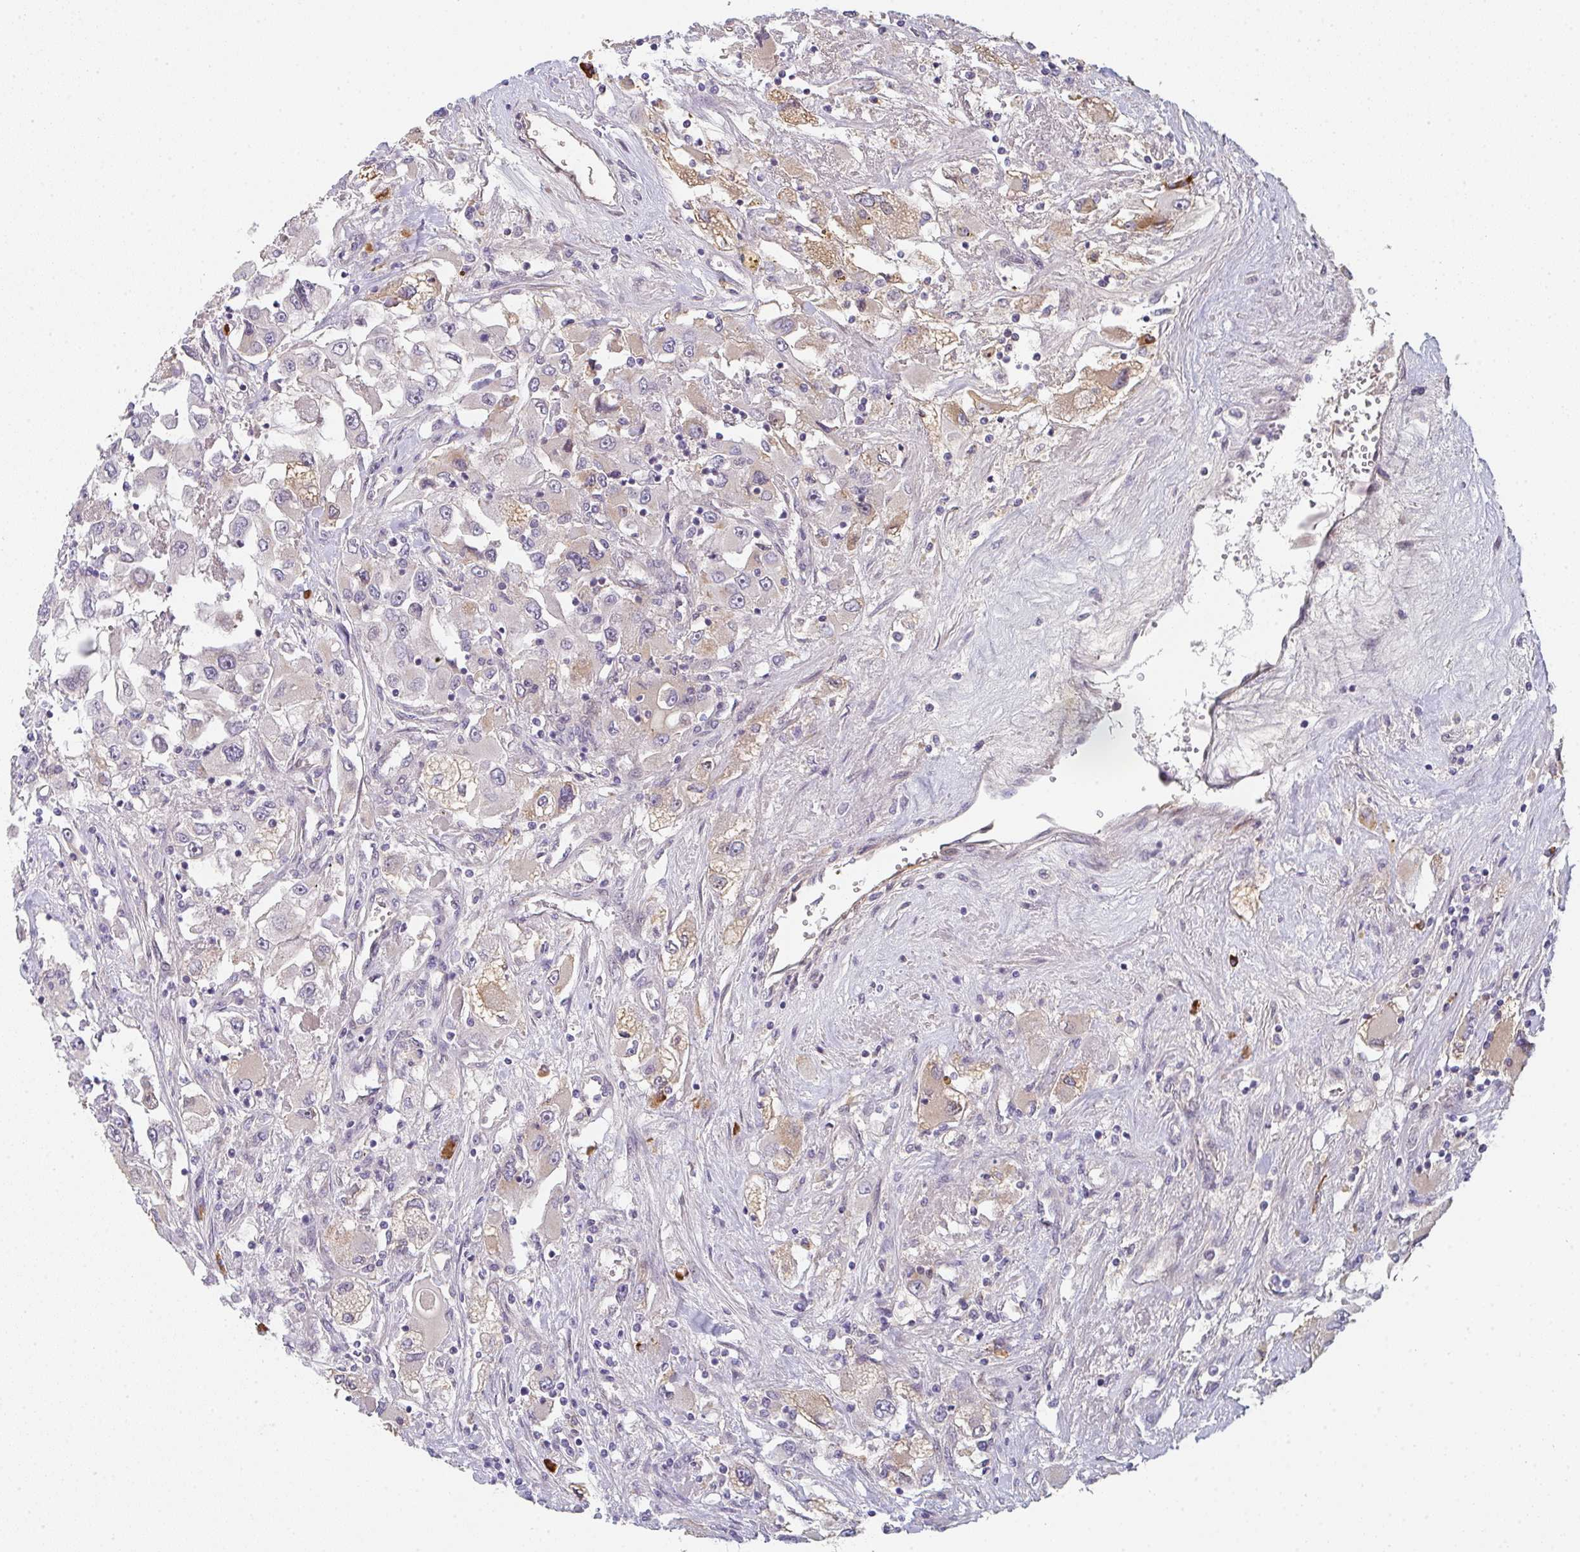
{"staining": {"intensity": "moderate", "quantity": "<25%", "location": "cytoplasmic/membranous"}, "tissue": "renal cancer", "cell_type": "Tumor cells", "image_type": "cancer", "snomed": [{"axis": "morphology", "description": "Adenocarcinoma, NOS"}, {"axis": "topography", "description": "Kidney"}], "caption": "Immunohistochemistry (IHC) image of neoplastic tissue: renal cancer (adenocarcinoma) stained using IHC displays low levels of moderate protein expression localized specifically in the cytoplasmic/membranous of tumor cells, appearing as a cytoplasmic/membranous brown color.", "gene": "TNFRSF10A", "patient": {"sex": "female", "age": 52}}